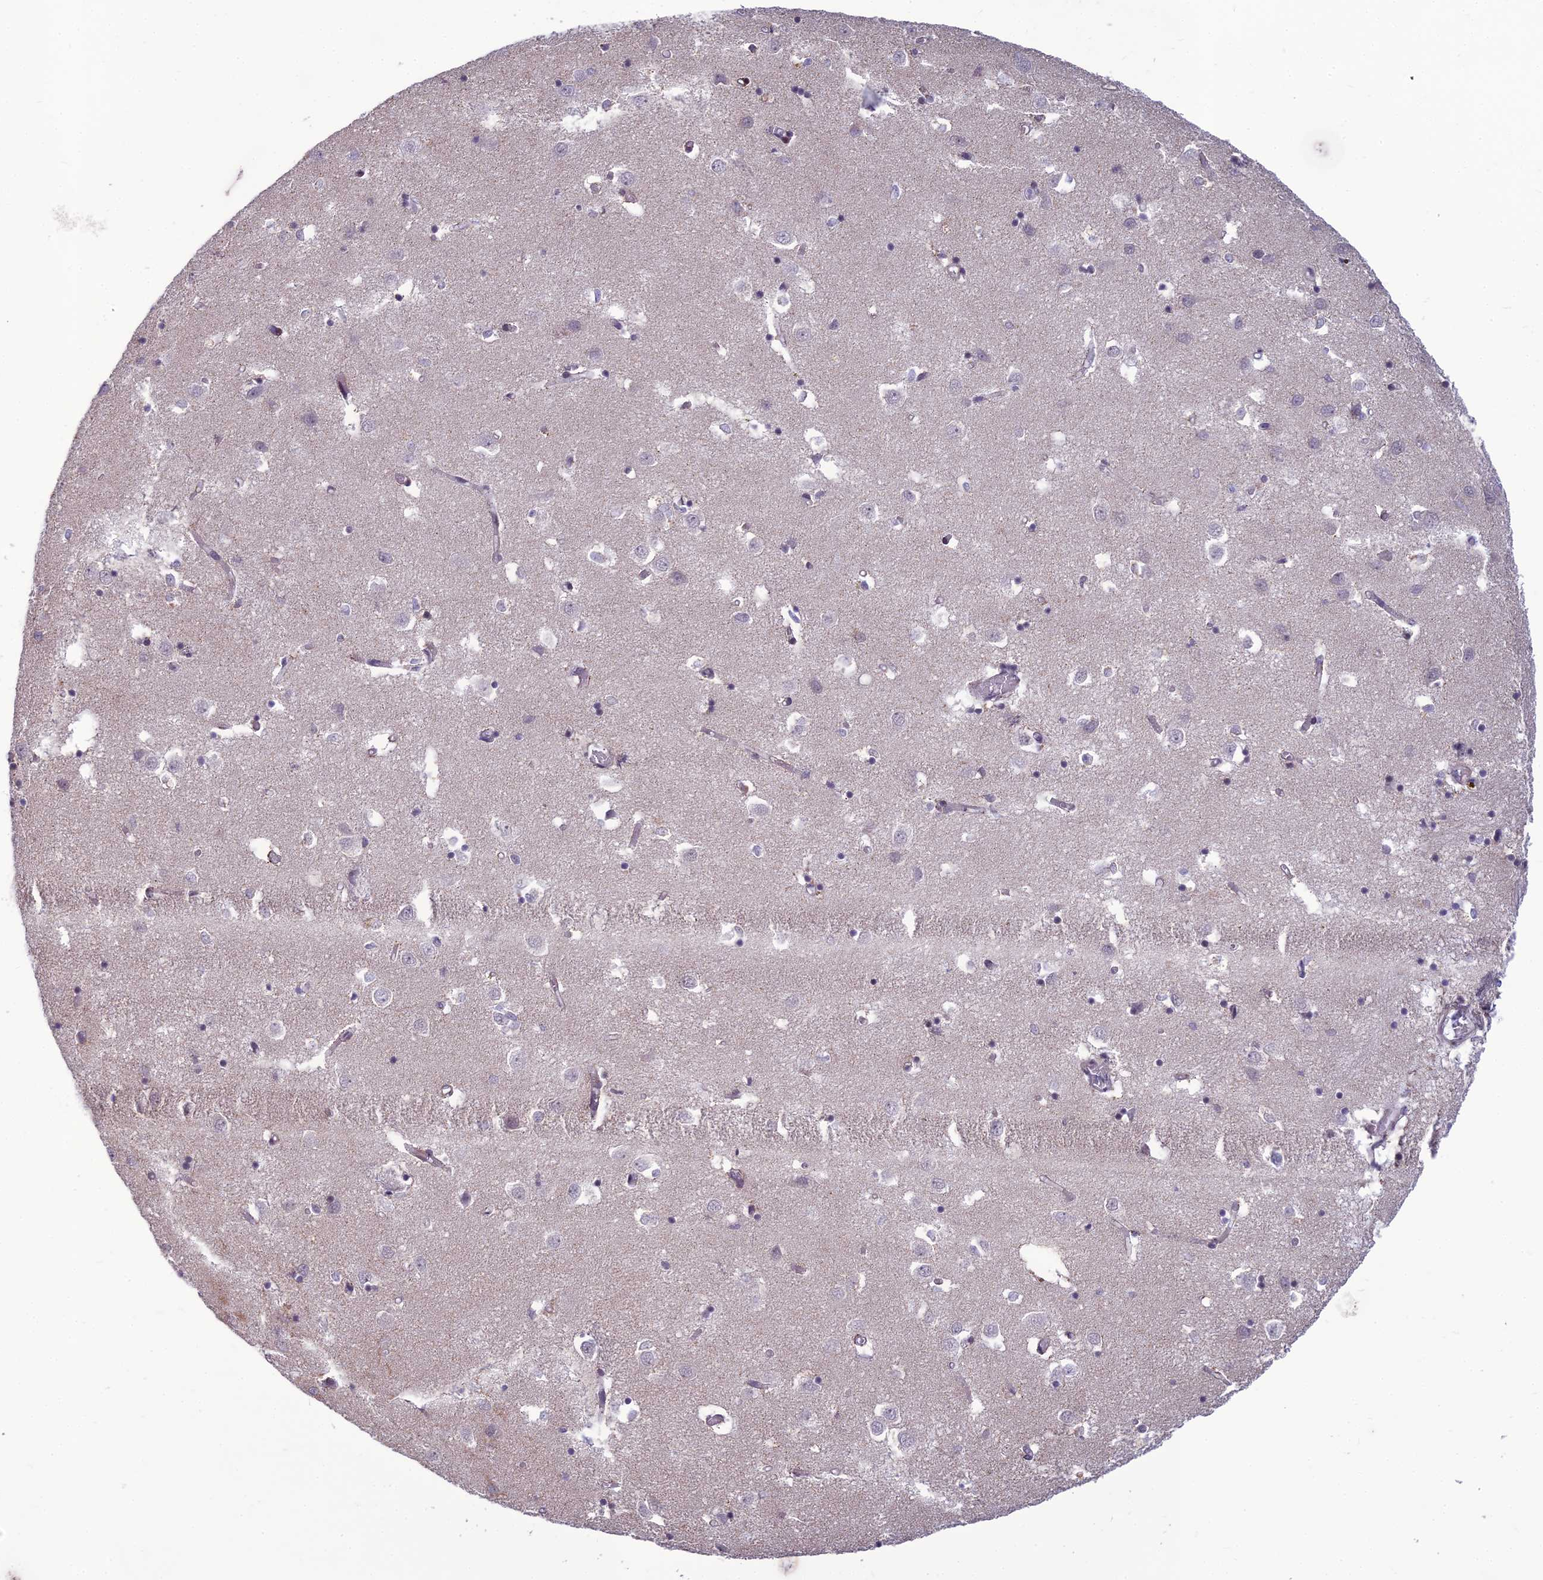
{"staining": {"intensity": "negative", "quantity": "none", "location": "none"}, "tissue": "caudate", "cell_type": "Glial cells", "image_type": "normal", "snomed": [{"axis": "morphology", "description": "Normal tissue, NOS"}, {"axis": "topography", "description": "Lateral ventricle wall"}], "caption": "A high-resolution histopathology image shows immunohistochemistry (IHC) staining of unremarkable caudate, which shows no significant staining in glial cells.", "gene": "FBRS", "patient": {"sex": "male", "age": 70}}